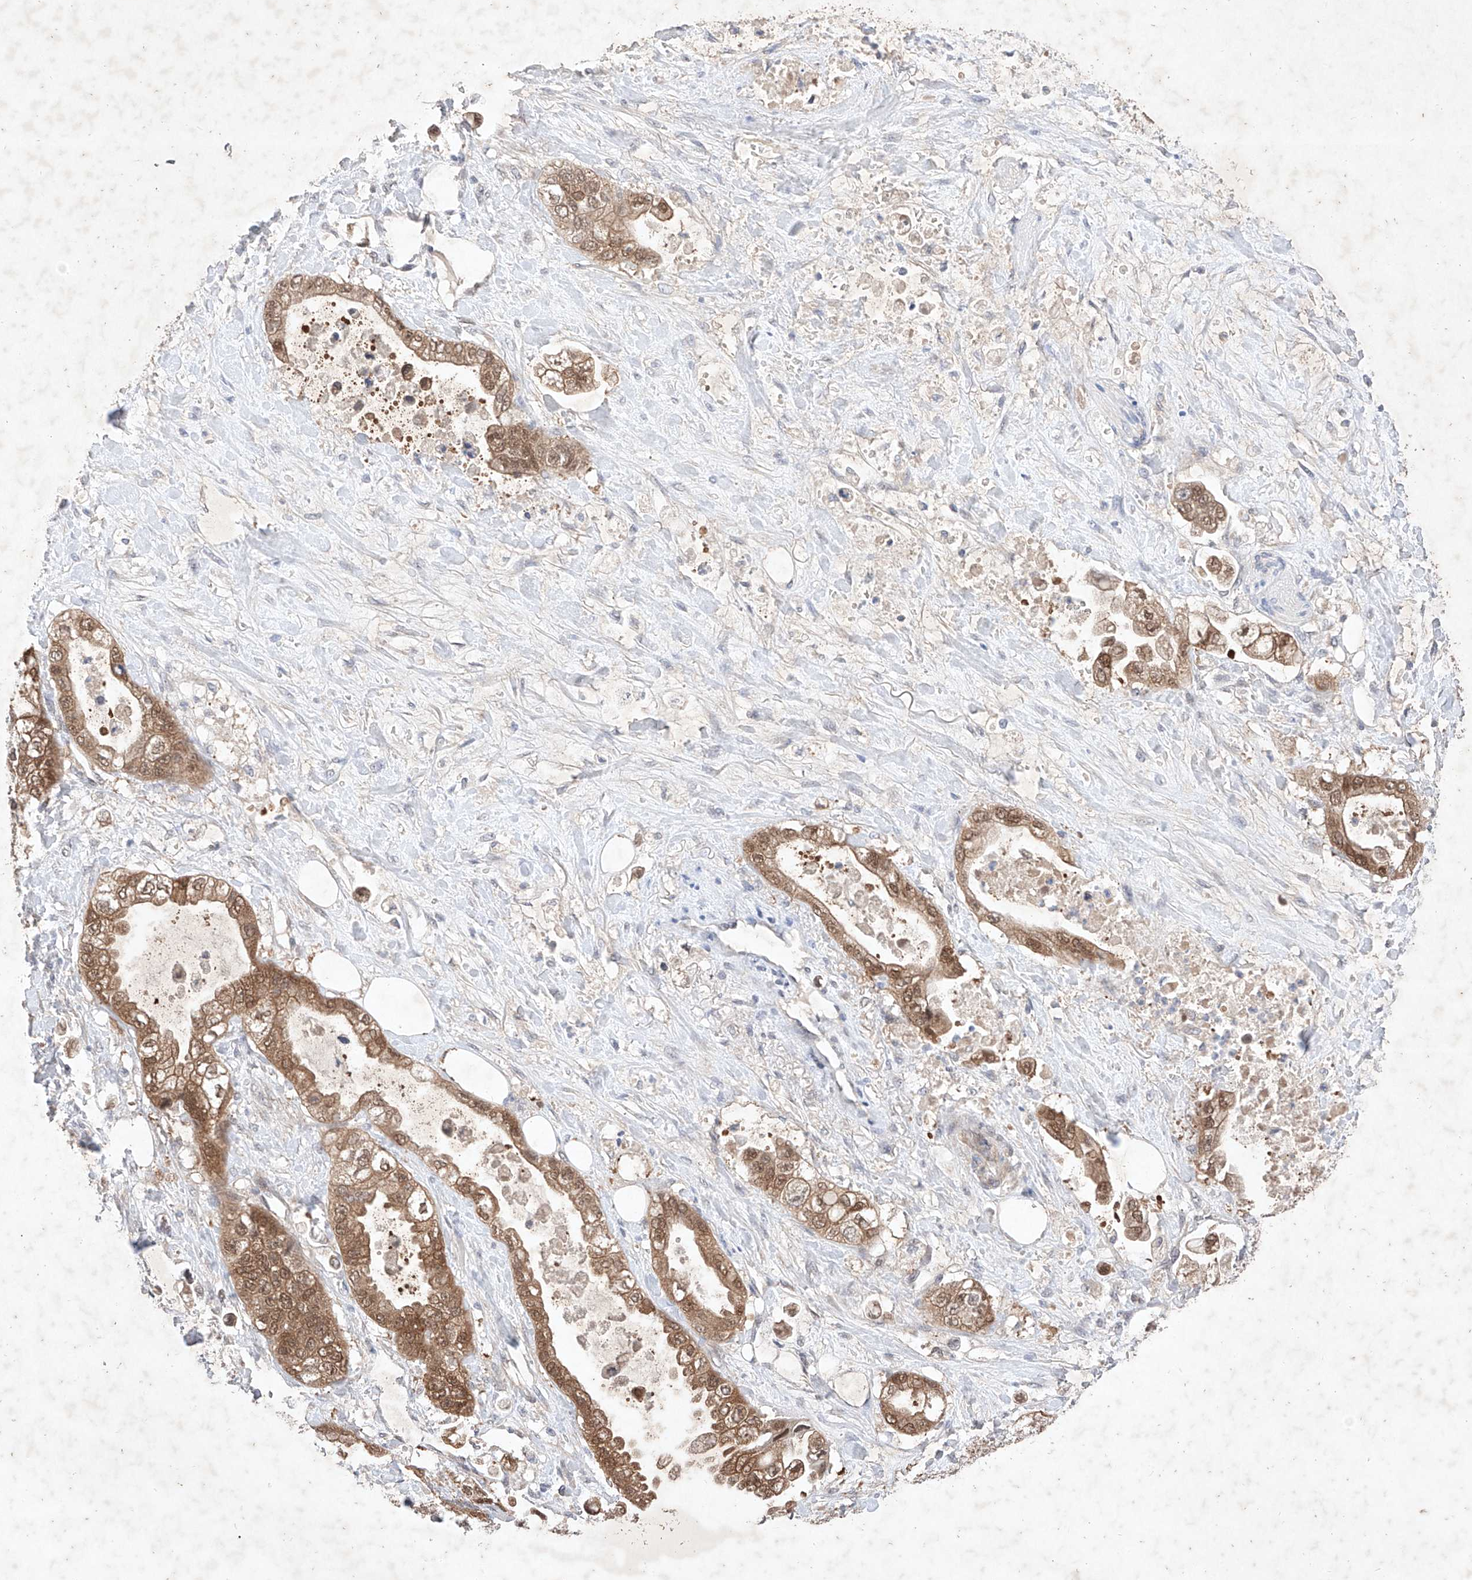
{"staining": {"intensity": "moderate", "quantity": ">75%", "location": "cytoplasmic/membranous,nuclear"}, "tissue": "stomach cancer", "cell_type": "Tumor cells", "image_type": "cancer", "snomed": [{"axis": "morphology", "description": "Adenocarcinoma, NOS"}, {"axis": "topography", "description": "Stomach"}], "caption": "The micrograph displays staining of adenocarcinoma (stomach), revealing moderate cytoplasmic/membranous and nuclear protein staining (brown color) within tumor cells.", "gene": "ZNF124", "patient": {"sex": "male", "age": 62}}